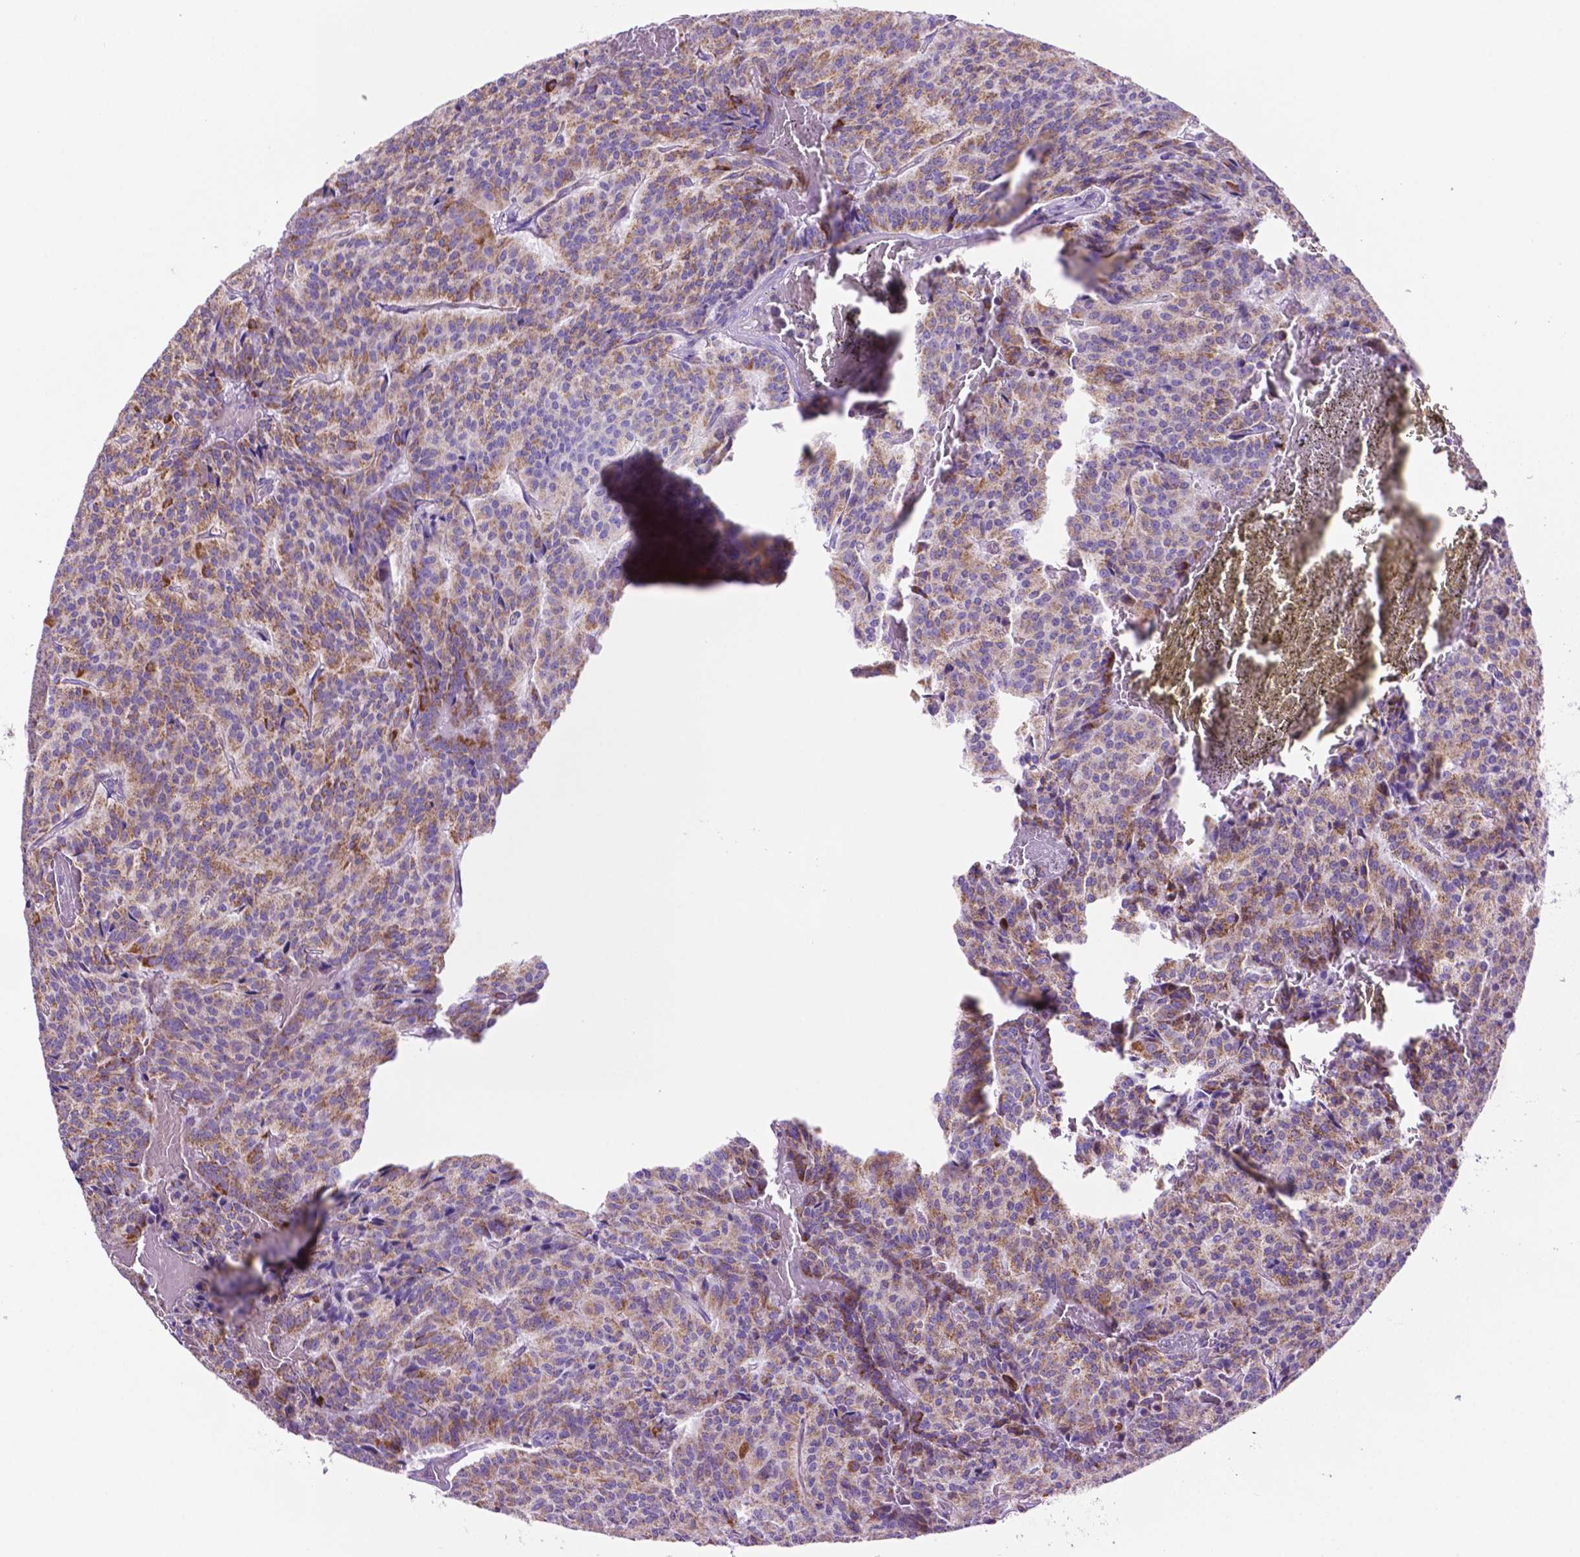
{"staining": {"intensity": "moderate", "quantity": ">75%", "location": "cytoplasmic/membranous"}, "tissue": "carcinoid", "cell_type": "Tumor cells", "image_type": "cancer", "snomed": [{"axis": "morphology", "description": "Carcinoid, malignant, NOS"}, {"axis": "topography", "description": "Lung"}], "caption": "Immunohistochemical staining of carcinoid exhibits moderate cytoplasmic/membranous protein positivity in about >75% of tumor cells.", "gene": "GDPD5", "patient": {"sex": "male", "age": 70}}